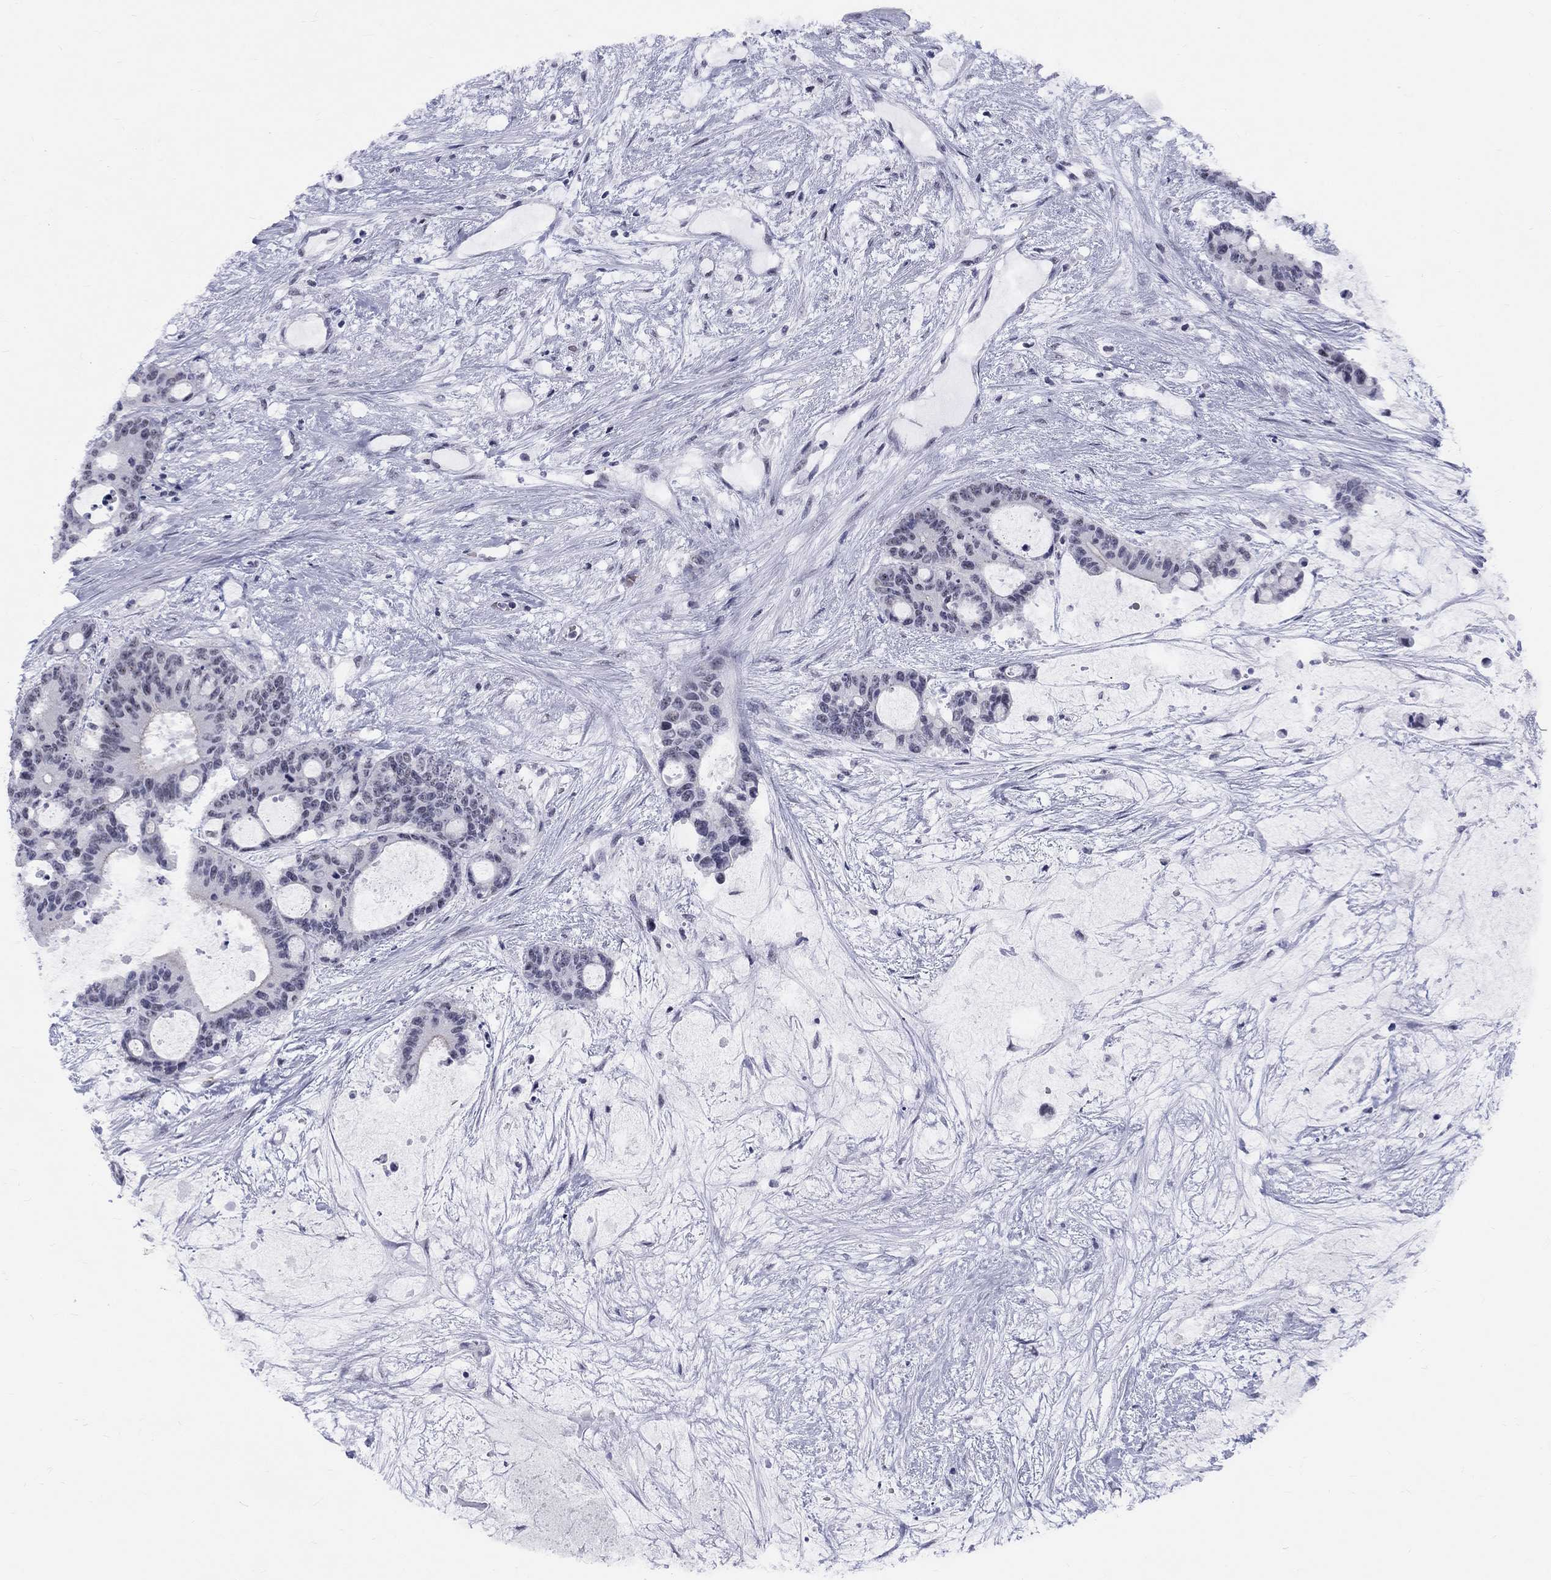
{"staining": {"intensity": "negative", "quantity": "none", "location": "none"}, "tissue": "liver cancer", "cell_type": "Tumor cells", "image_type": "cancer", "snomed": [{"axis": "morphology", "description": "Normal tissue, NOS"}, {"axis": "morphology", "description": "Cholangiocarcinoma"}, {"axis": "topography", "description": "Liver"}, {"axis": "topography", "description": "Peripheral nerve tissue"}], "caption": "Immunohistochemistry (IHC) of liver cancer shows no staining in tumor cells. (DAB immunohistochemistry (IHC), high magnification).", "gene": "DMTN", "patient": {"sex": "female", "age": 73}}